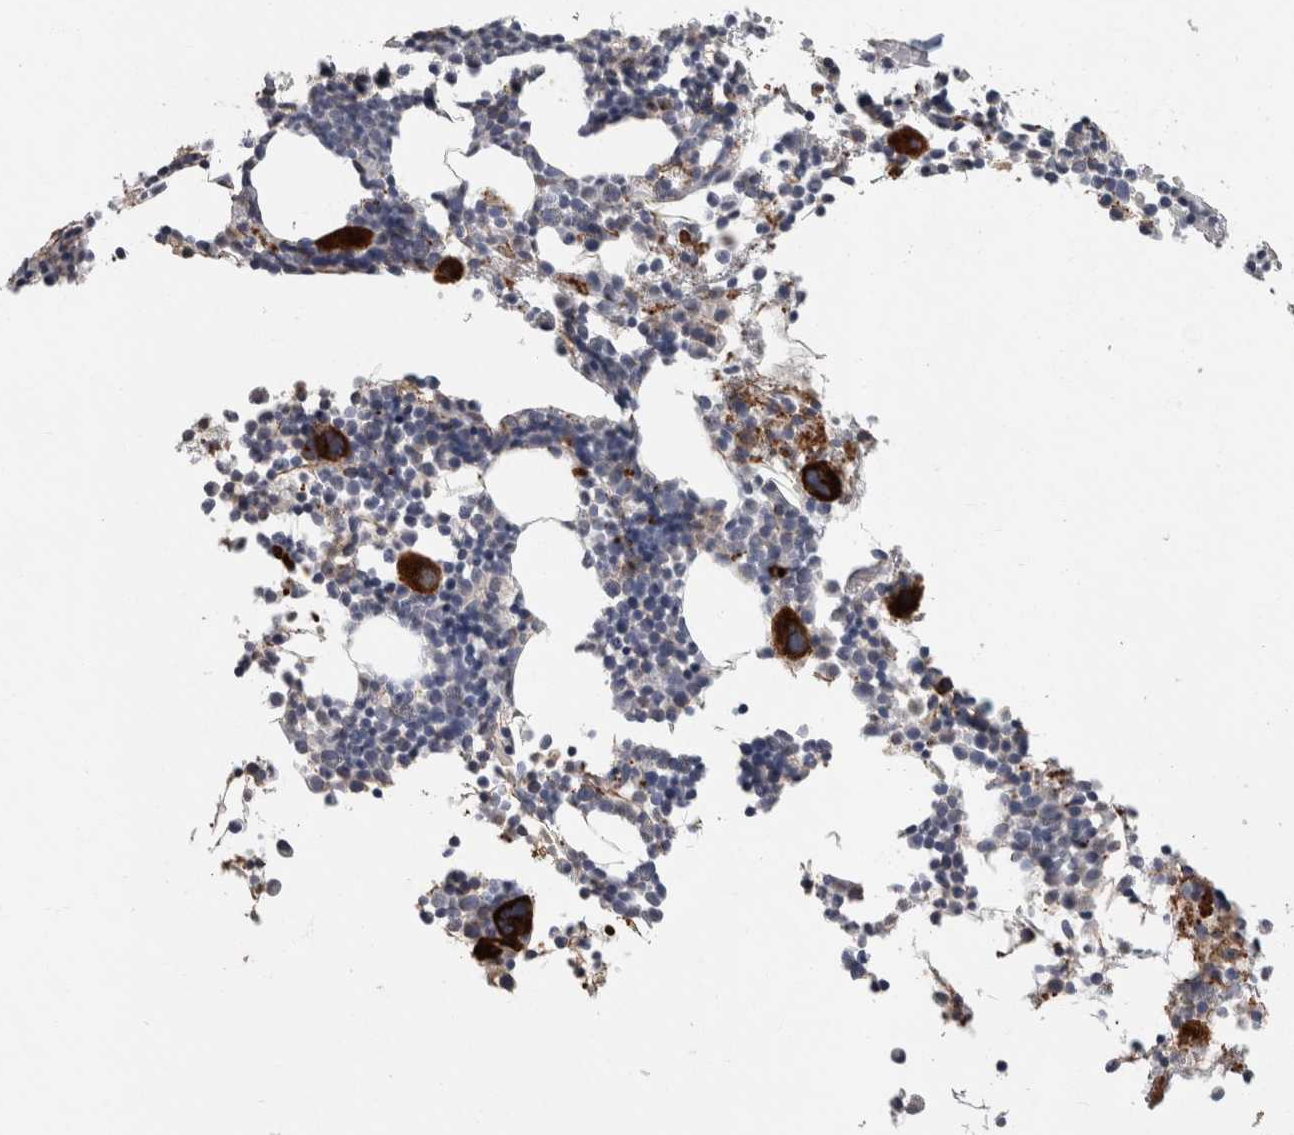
{"staining": {"intensity": "strong", "quantity": "<25%", "location": "cytoplasmic/membranous"}, "tissue": "bone marrow", "cell_type": "Hematopoietic cells", "image_type": "normal", "snomed": [{"axis": "morphology", "description": "Normal tissue, NOS"}, {"axis": "morphology", "description": "Inflammation, NOS"}, {"axis": "topography", "description": "Bone marrow"}], "caption": "DAB immunohistochemical staining of unremarkable human bone marrow exhibits strong cytoplasmic/membranous protein staining in approximately <25% of hematopoietic cells.", "gene": "LTBP1", "patient": {"sex": "male", "age": 68}}